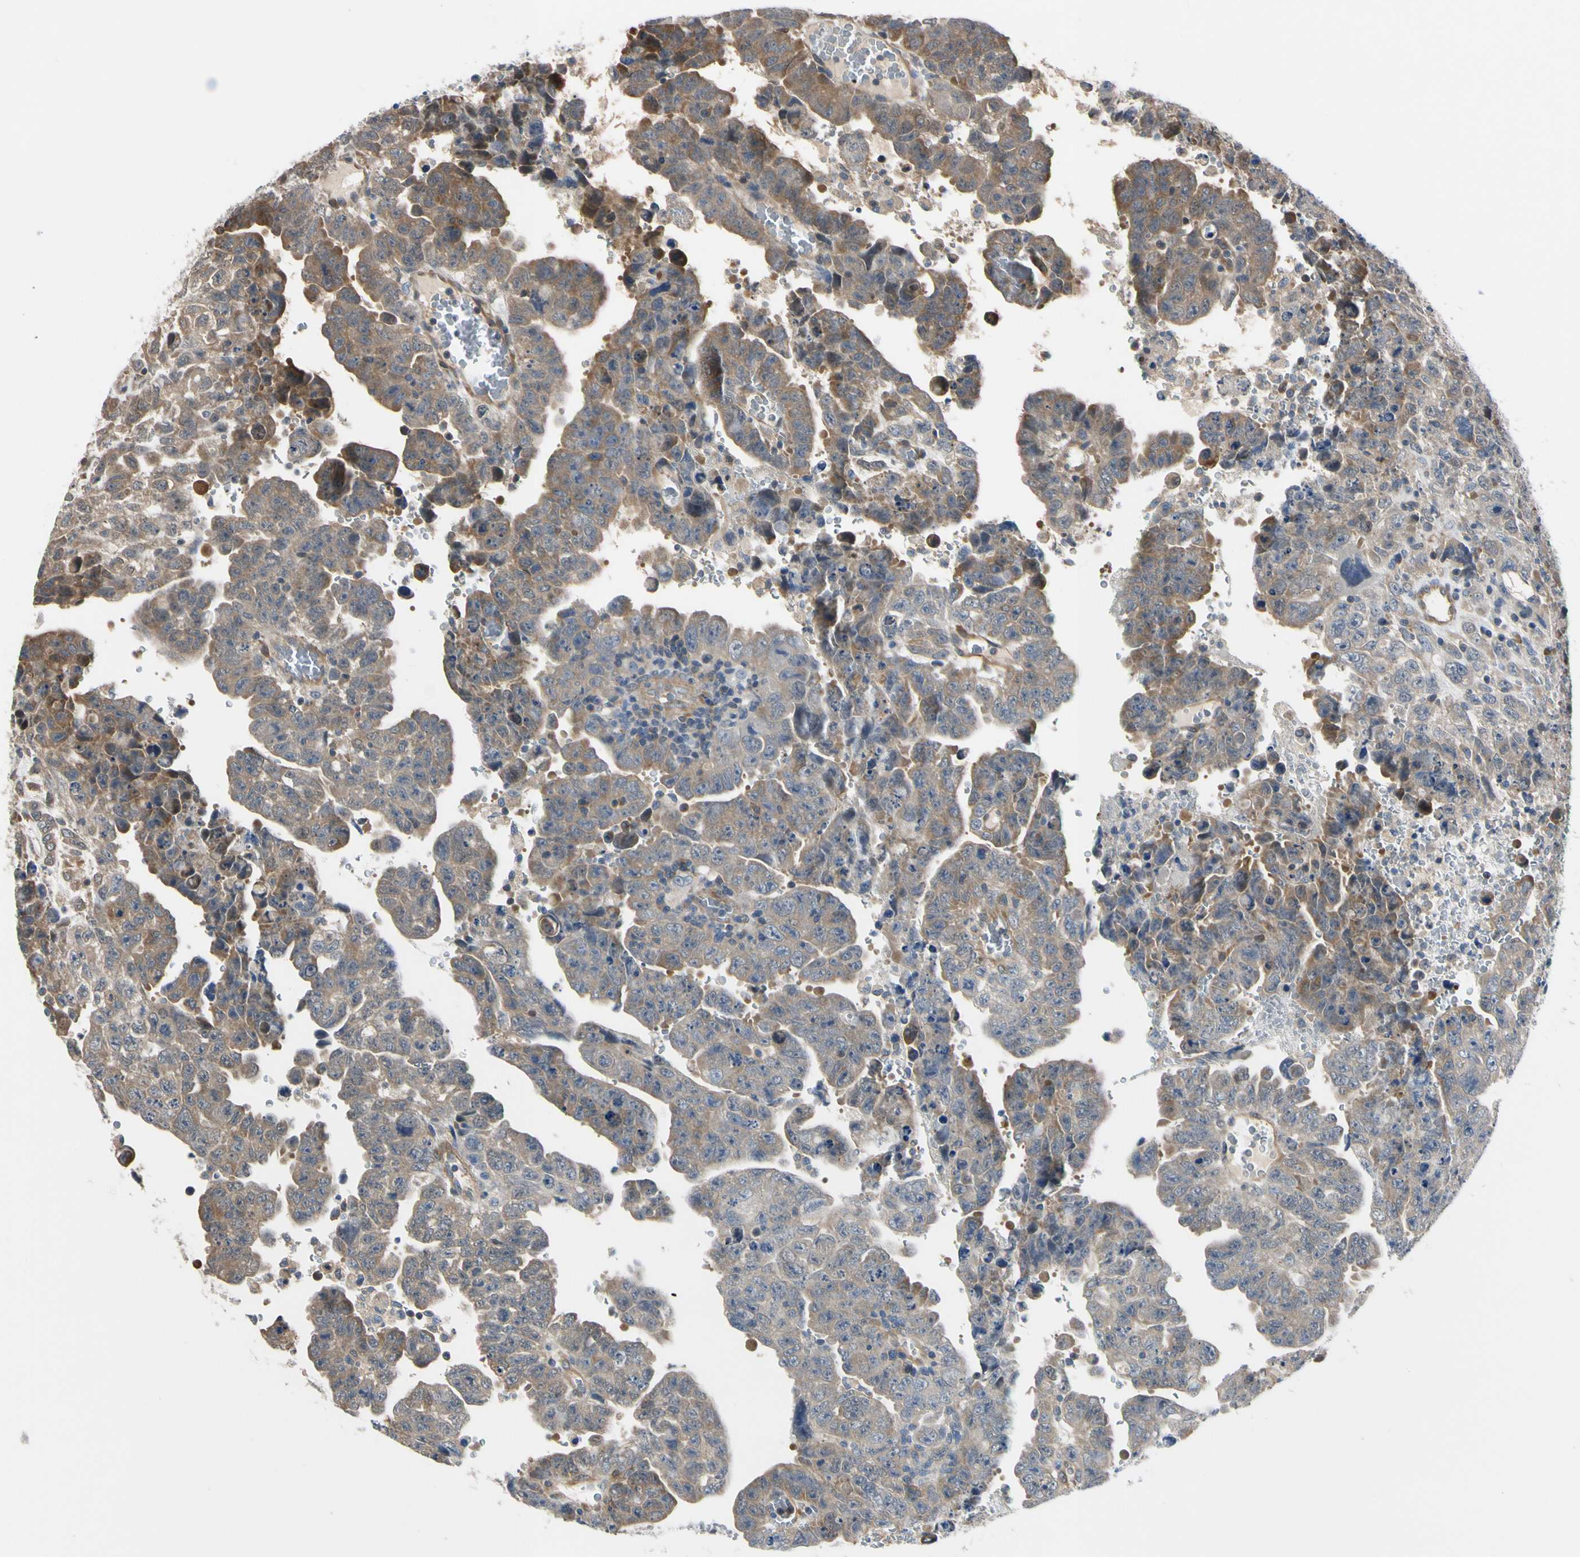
{"staining": {"intensity": "weak", "quantity": "25%-75%", "location": "cytoplasmic/membranous"}, "tissue": "testis cancer", "cell_type": "Tumor cells", "image_type": "cancer", "snomed": [{"axis": "morphology", "description": "Carcinoma, Embryonal, NOS"}, {"axis": "topography", "description": "Testis"}], "caption": "Brown immunohistochemical staining in testis cancer (embryonal carcinoma) displays weak cytoplasmic/membranous positivity in approximately 25%-75% of tumor cells.", "gene": "RASGRF1", "patient": {"sex": "male", "age": 28}}